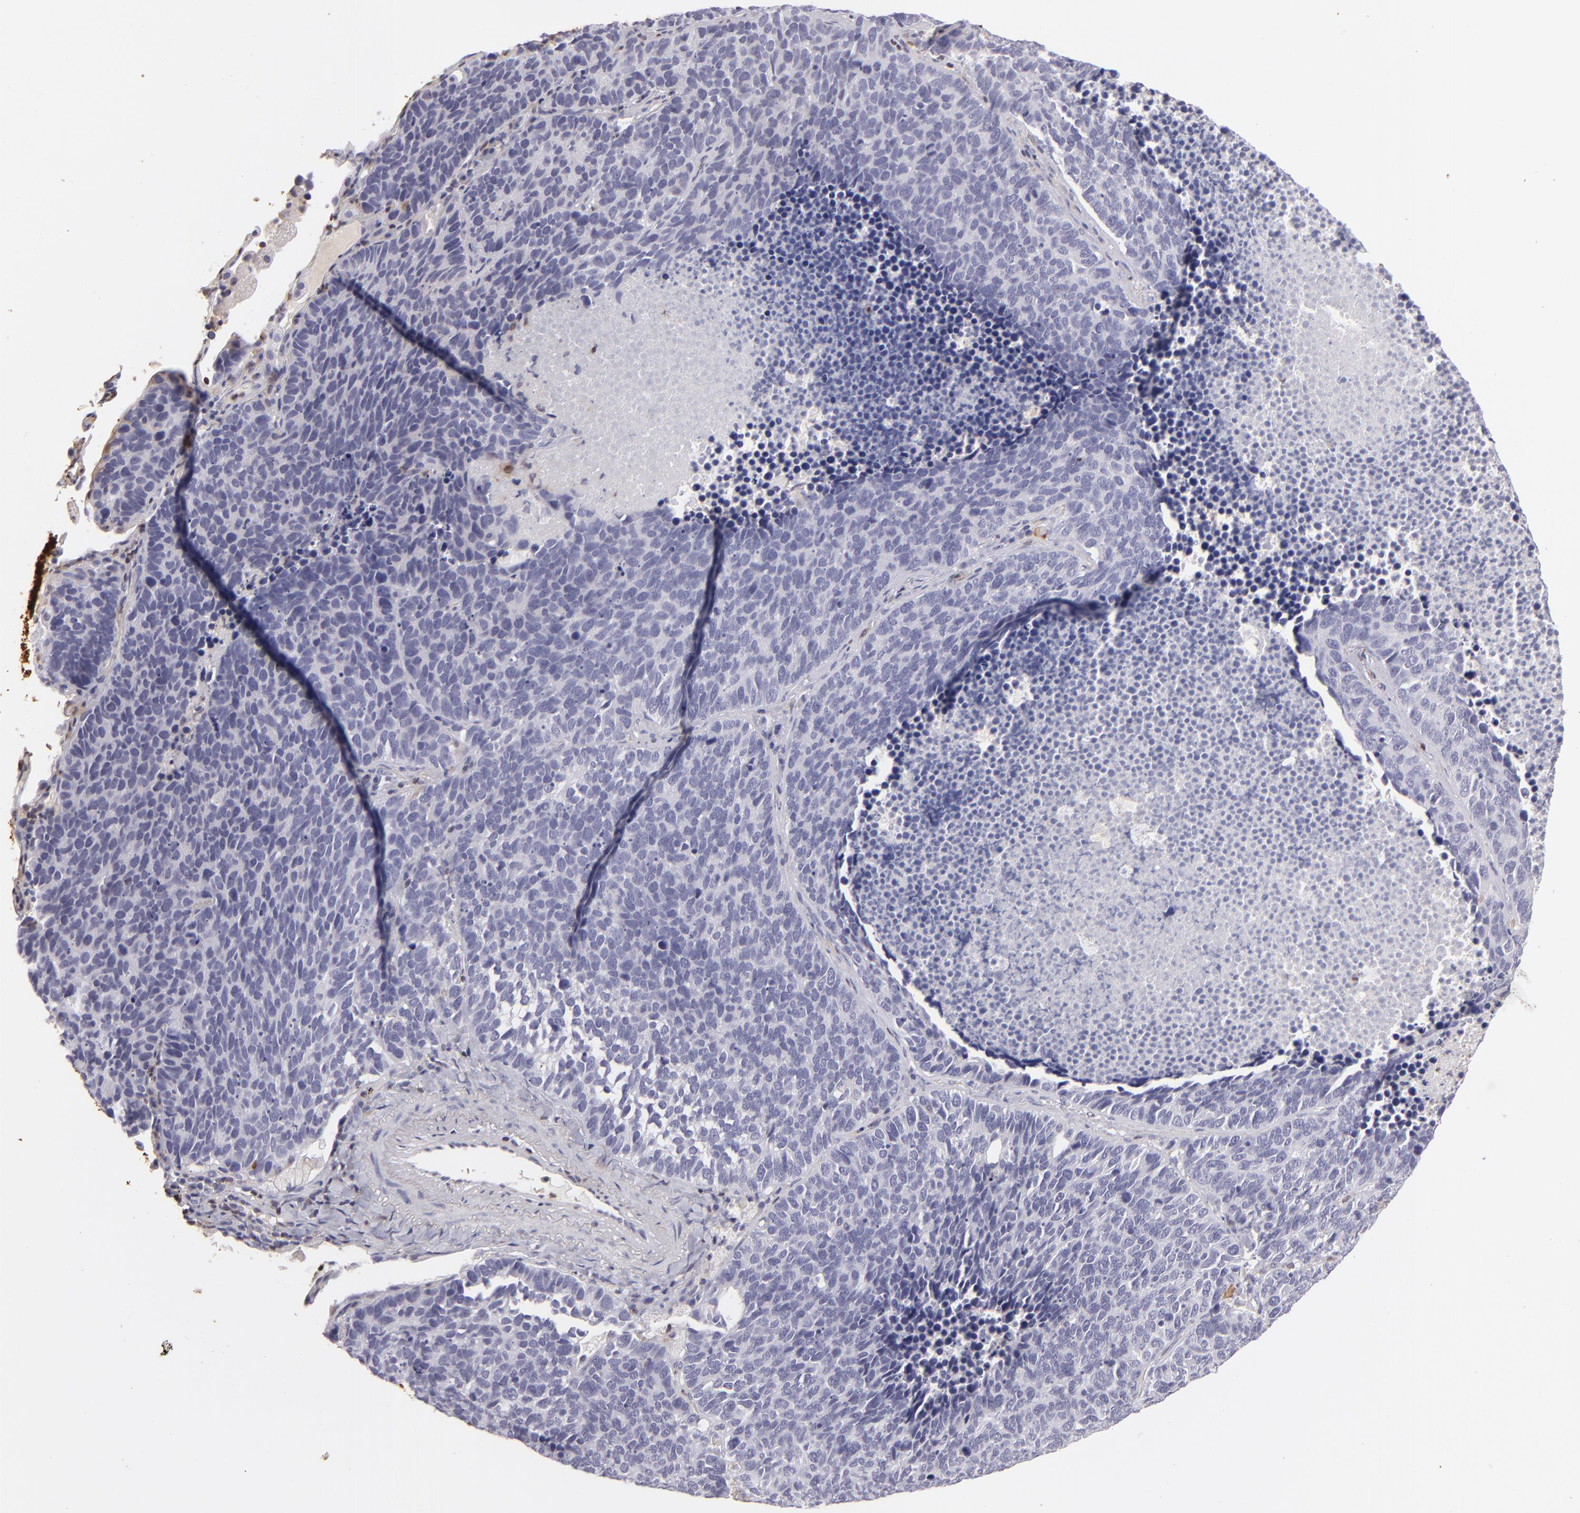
{"staining": {"intensity": "negative", "quantity": "none", "location": "none"}, "tissue": "lung cancer", "cell_type": "Tumor cells", "image_type": "cancer", "snomed": [{"axis": "morphology", "description": "Neoplasm, malignant, NOS"}, {"axis": "topography", "description": "Lung"}], "caption": "The IHC image has no significant staining in tumor cells of lung neoplasm (malignant) tissue. Brightfield microscopy of immunohistochemistry (IHC) stained with DAB (3,3'-diaminobenzidine) (brown) and hematoxylin (blue), captured at high magnification.", "gene": "S100A2", "patient": {"sex": "female", "age": 75}}